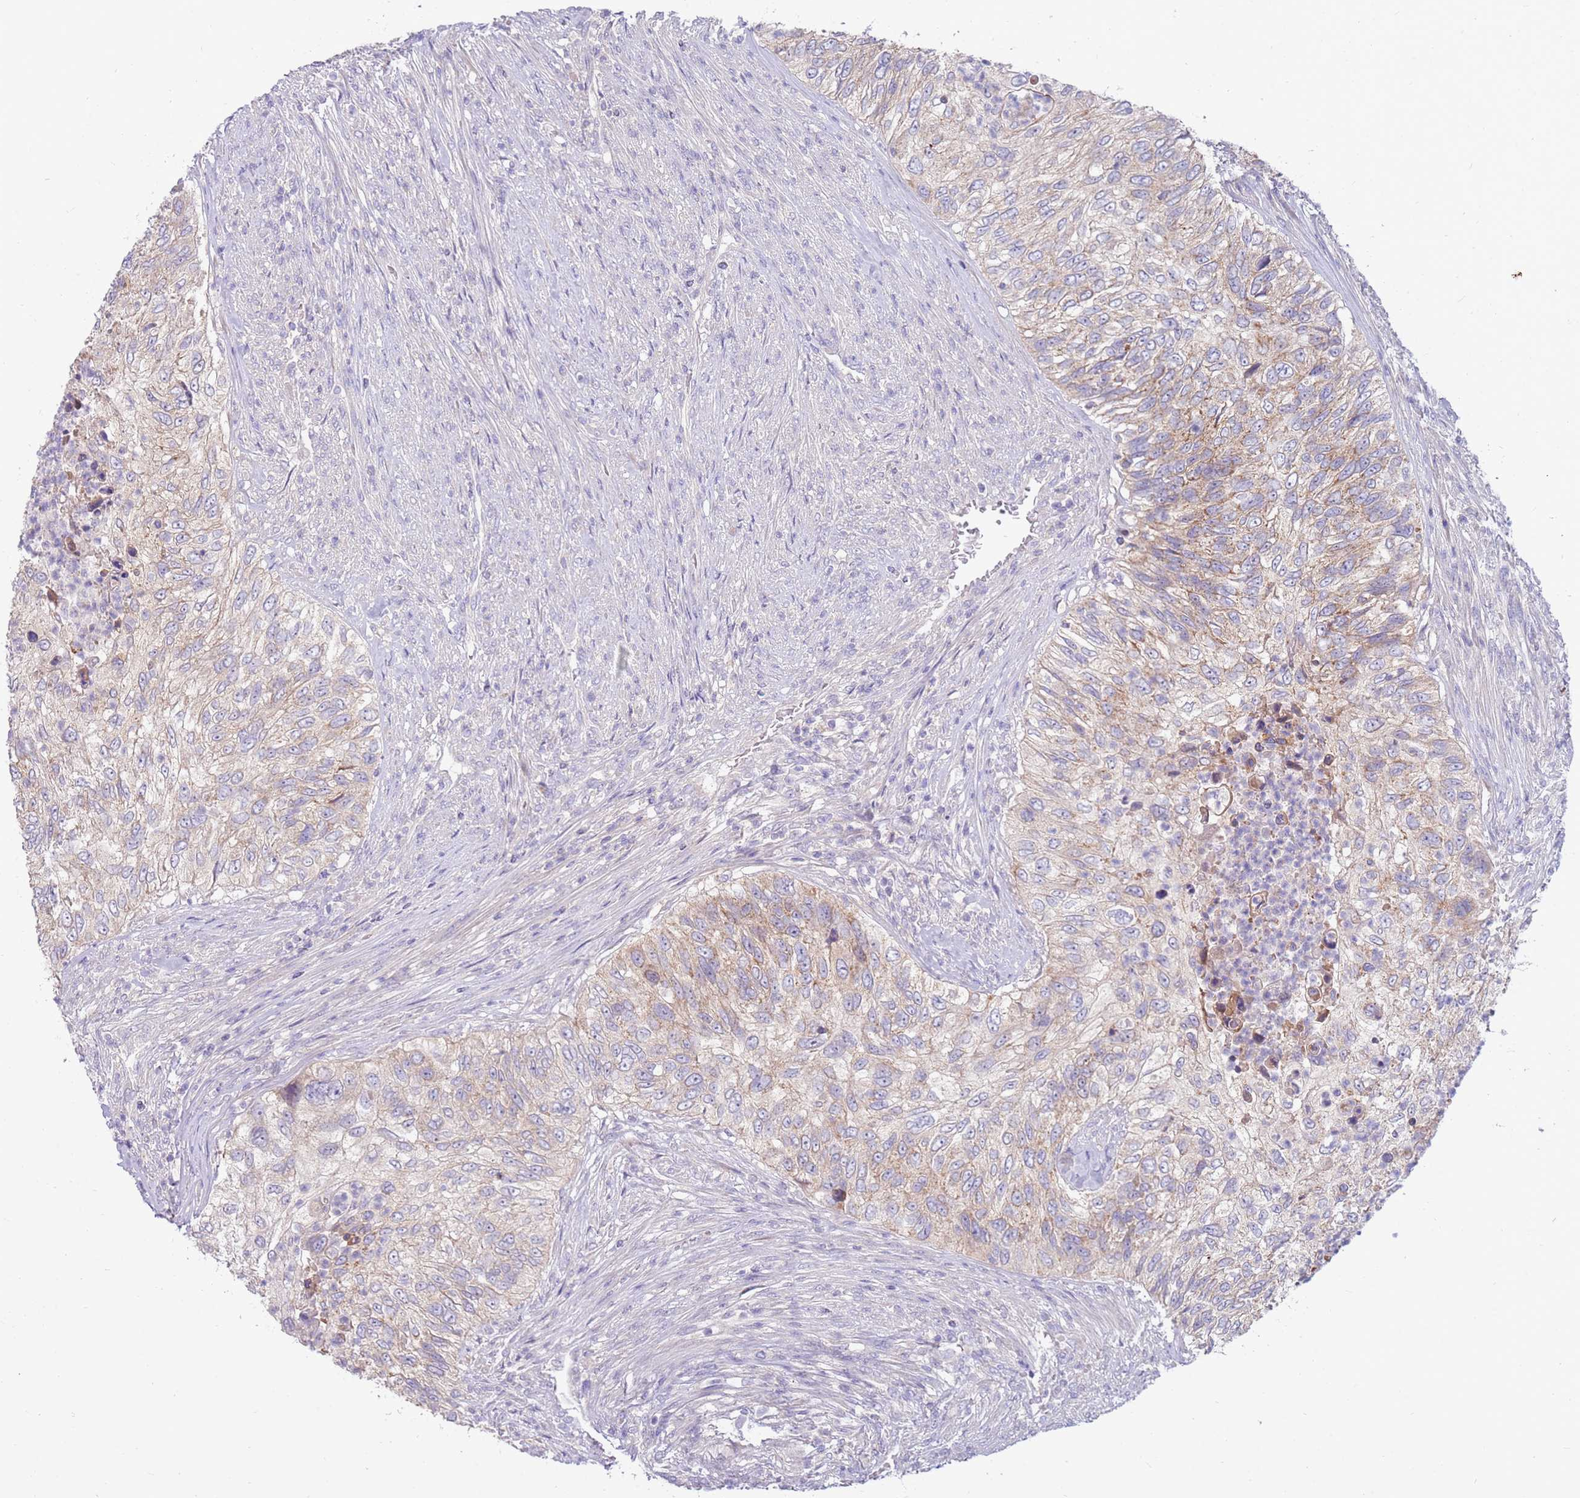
{"staining": {"intensity": "weak", "quantity": "25%-75%", "location": "cytoplasmic/membranous"}, "tissue": "urothelial cancer", "cell_type": "Tumor cells", "image_type": "cancer", "snomed": [{"axis": "morphology", "description": "Urothelial carcinoma, High grade"}, {"axis": "topography", "description": "Urinary bladder"}], "caption": "Immunohistochemistry image of neoplastic tissue: human high-grade urothelial carcinoma stained using IHC displays low levels of weak protein expression localized specifically in the cytoplasmic/membranous of tumor cells, appearing as a cytoplasmic/membranous brown color.", "gene": "SLC44A4", "patient": {"sex": "female", "age": 60}}